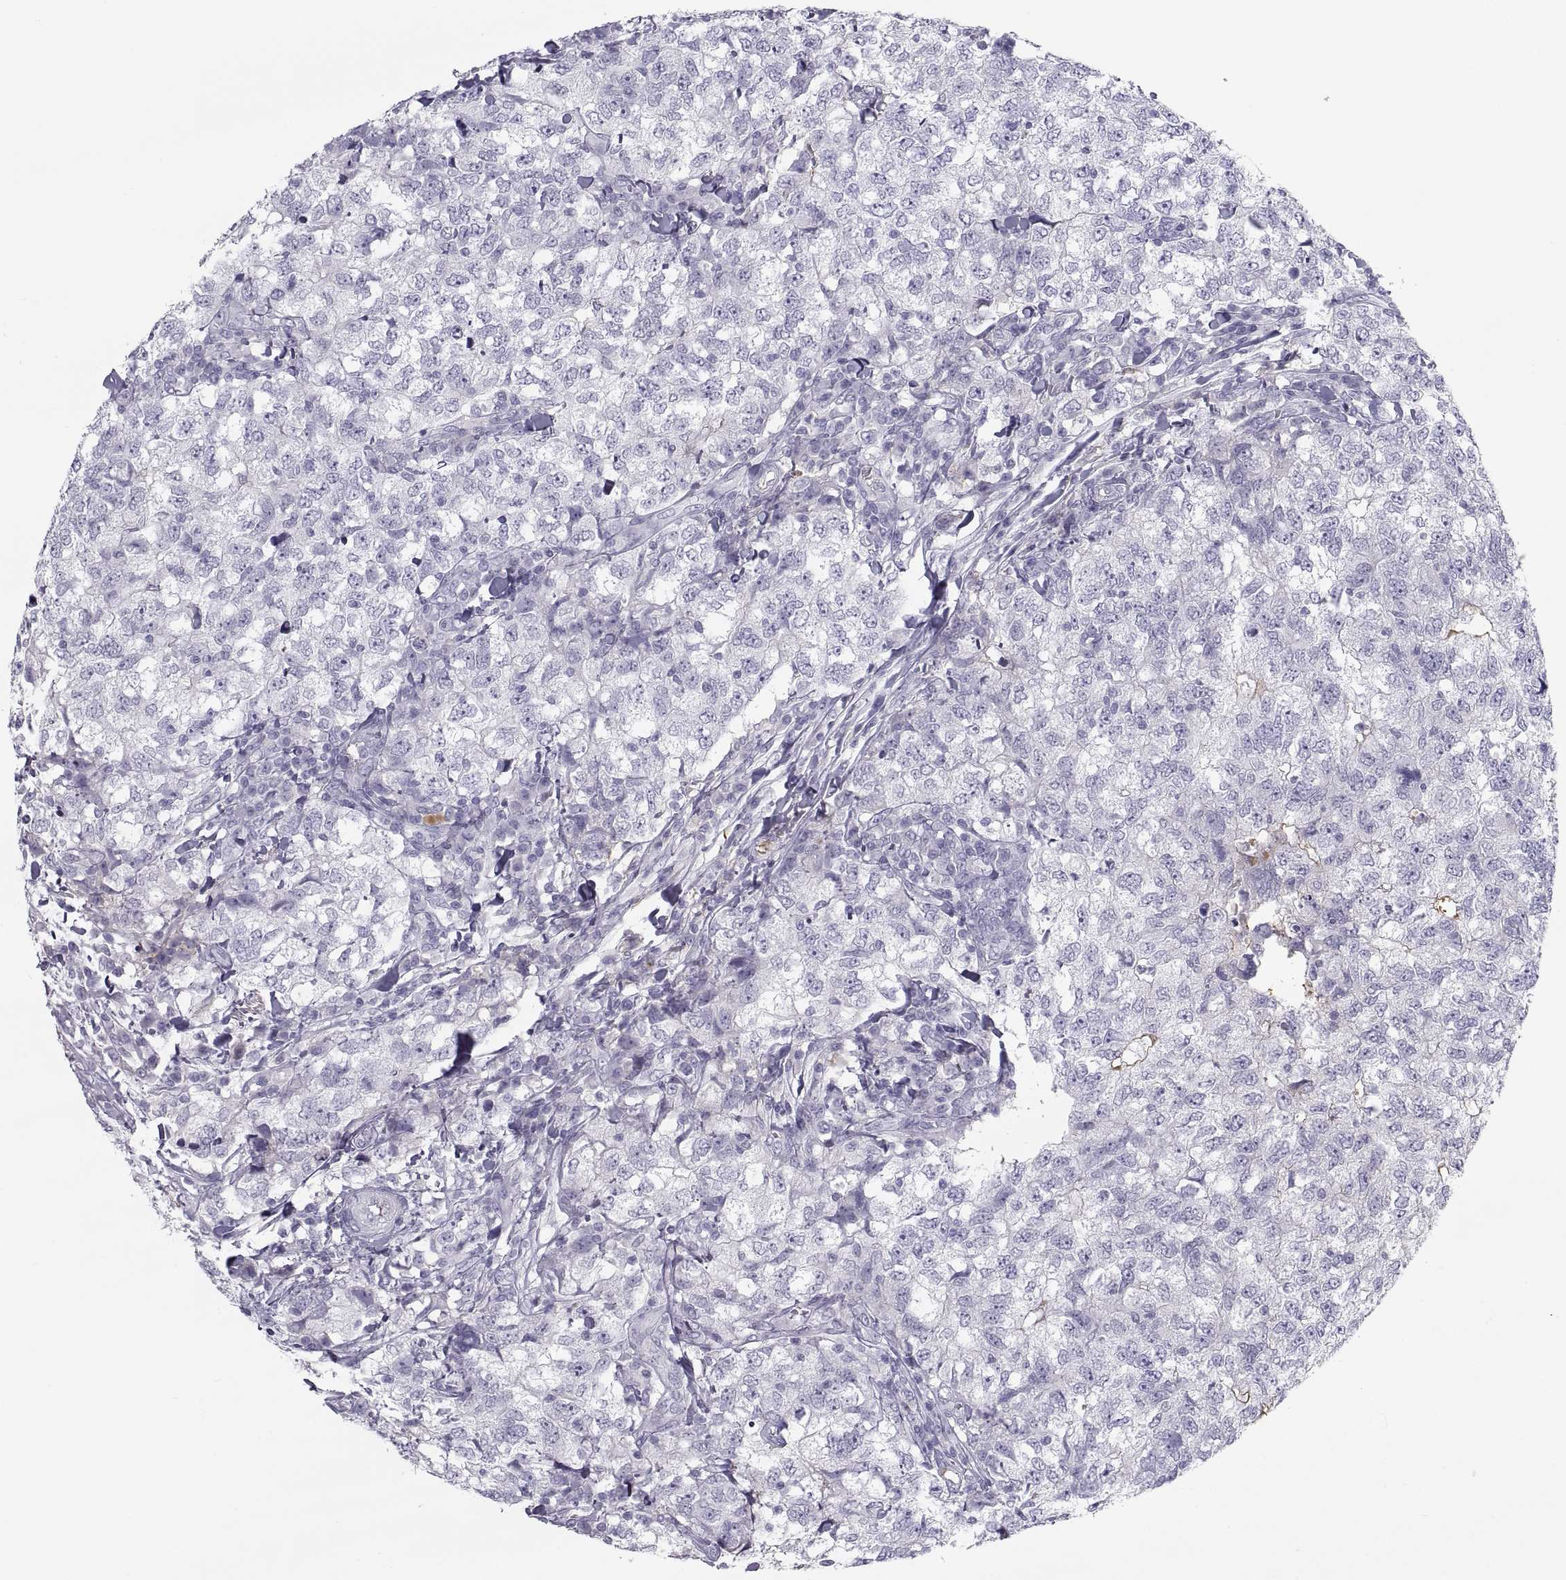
{"staining": {"intensity": "negative", "quantity": "none", "location": "none"}, "tissue": "breast cancer", "cell_type": "Tumor cells", "image_type": "cancer", "snomed": [{"axis": "morphology", "description": "Duct carcinoma"}, {"axis": "topography", "description": "Breast"}], "caption": "A high-resolution micrograph shows IHC staining of breast cancer (intraductal carcinoma), which displays no significant expression in tumor cells. (Stains: DAB (3,3'-diaminobenzidine) immunohistochemistry (IHC) with hematoxylin counter stain, Microscopy: brightfield microscopy at high magnification).", "gene": "MAGEB2", "patient": {"sex": "female", "age": 30}}